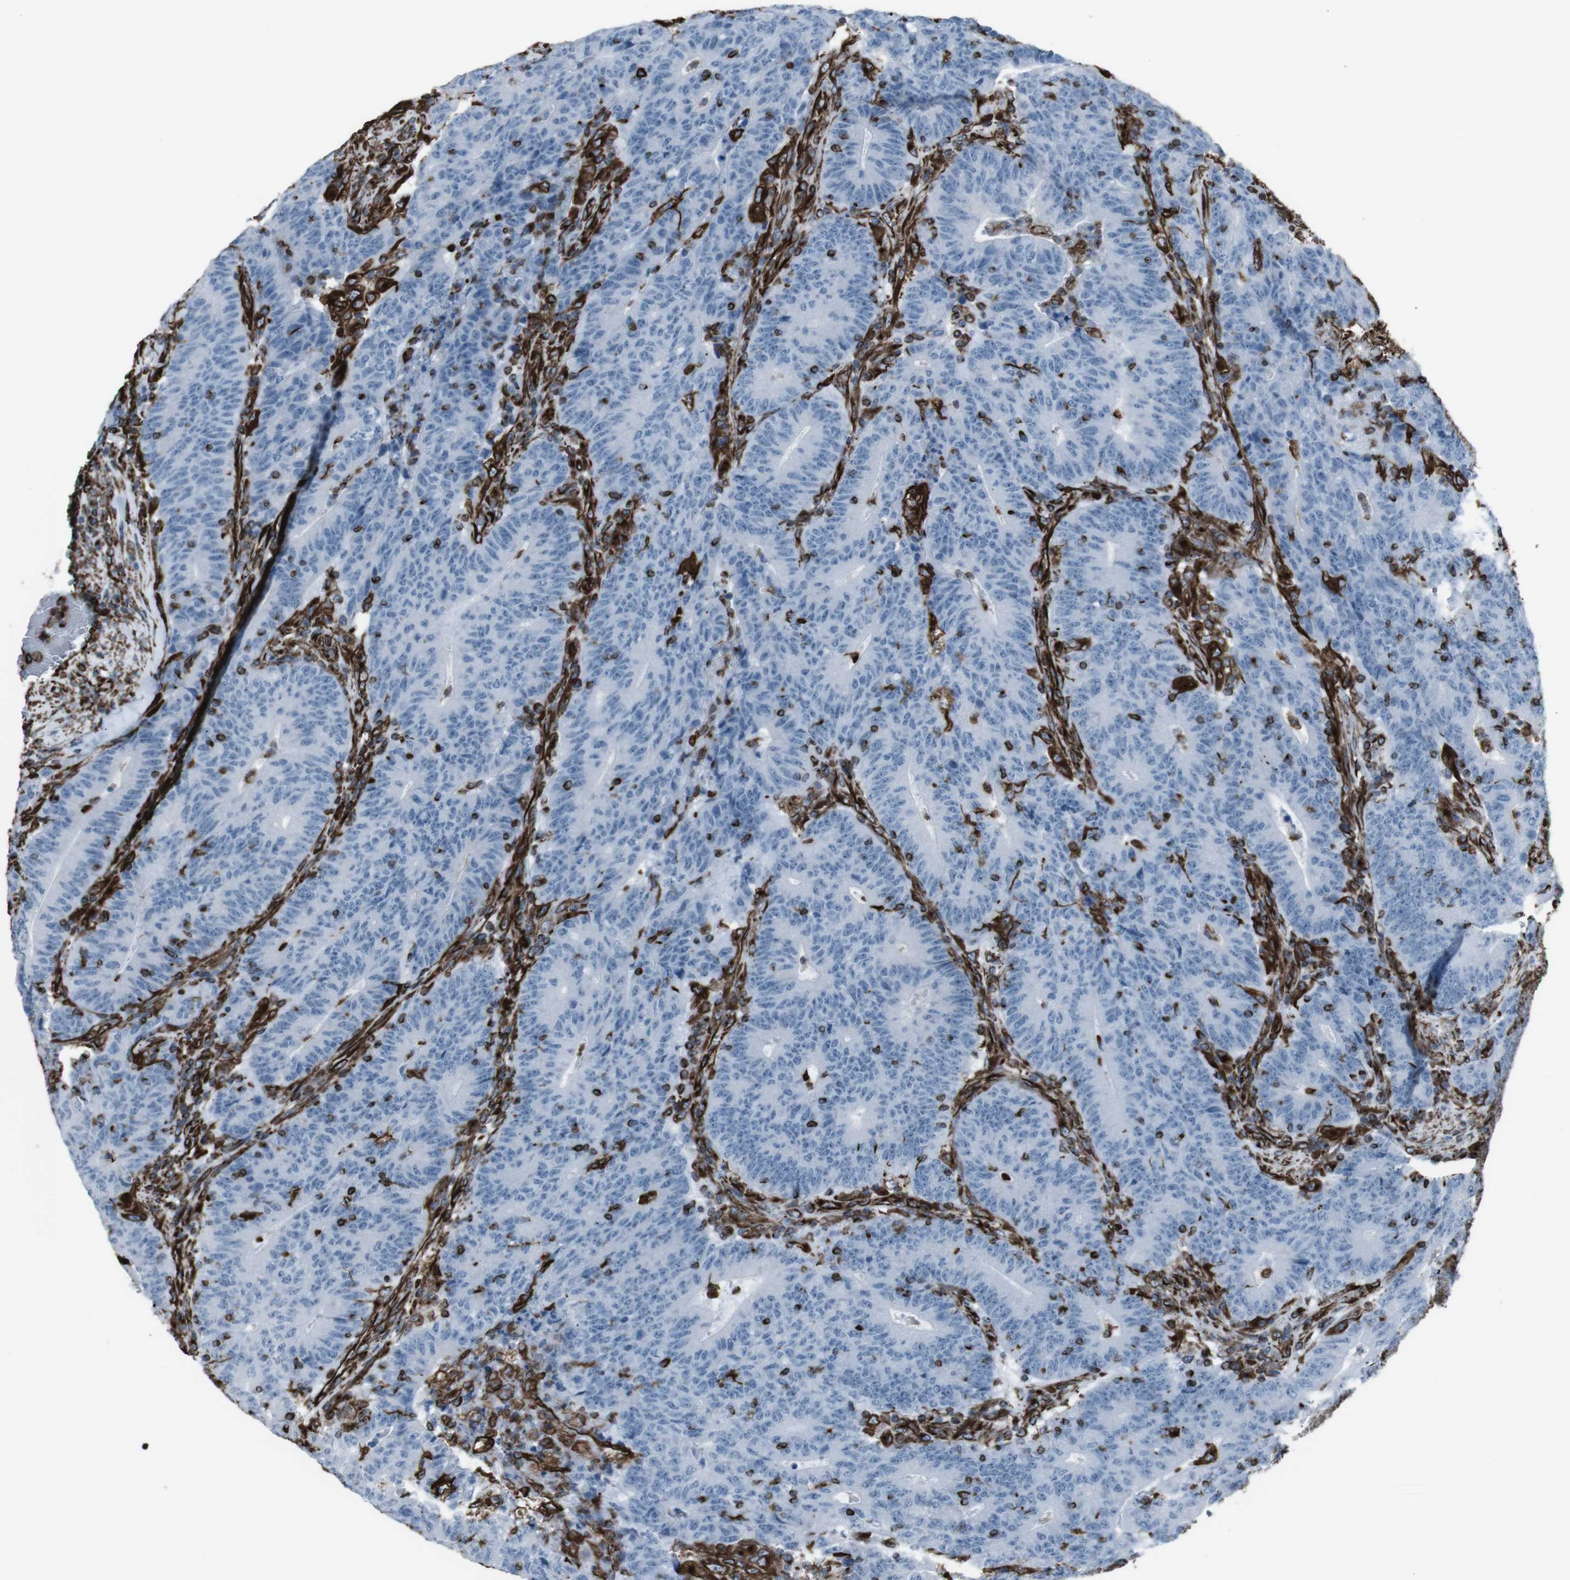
{"staining": {"intensity": "negative", "quantity": "none", "location": "none"}, "tissue": "colorectal cancer", "cell_type": "Tumor cells", "image_type": "cancer", "snomed": [{"axis": "morphology", "description": "Normal tissue, NOS"}, {"axis": "morphology", "description": "Adenocarcinoma, NOS"}, {"axis": "topography", "description": "Colon"}], "caption": "Protein analysis of colorectal adenocarcinoma reveals no significant expression in tumor cells. (Stains: DAB IHC with hematoxylin counter stain, Microscopy: brightfield microscopy at high magnification).", "gene": "ZDHHC6", "patient": {"sex": "female", "age": 75}}